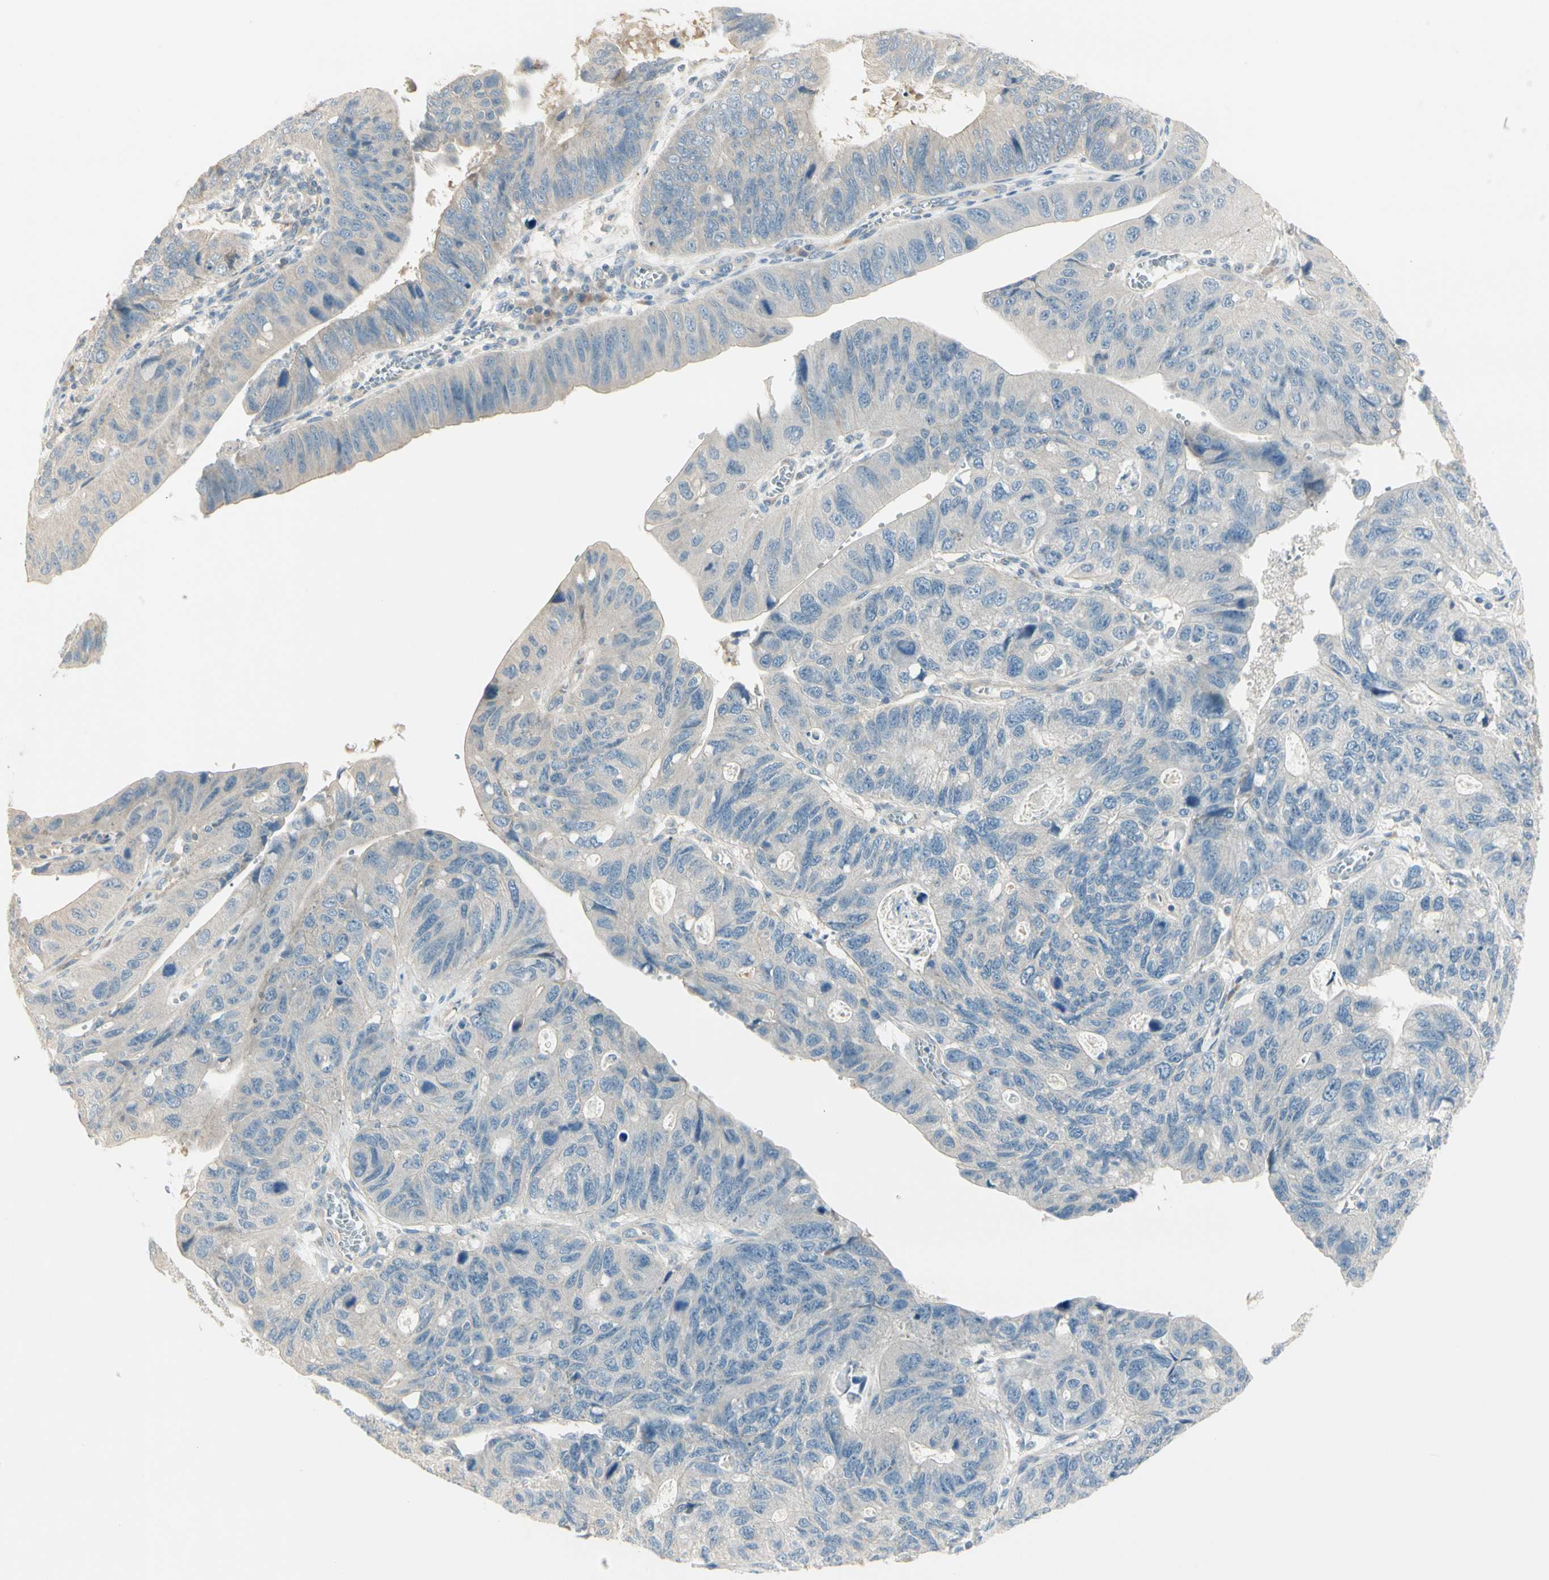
{"staining": {"intensity": "negative", "quantity": "none", "location": "none"}, "tissue": "stomach cancer", "cell_type": "Tumor cells", "image_type": "cancer", "snomed": [{"axis": "morphology", "description": "Adenocarcinoma, NOS"}, {"axis": "topography", "description": "Stomach"}], "caption": "A photomicrograph of human stomach adenocarcinoma is negative for staining in tumor cells.", "gene": "ADGRA3", "patient": {"sex": "male", "age": 59}}